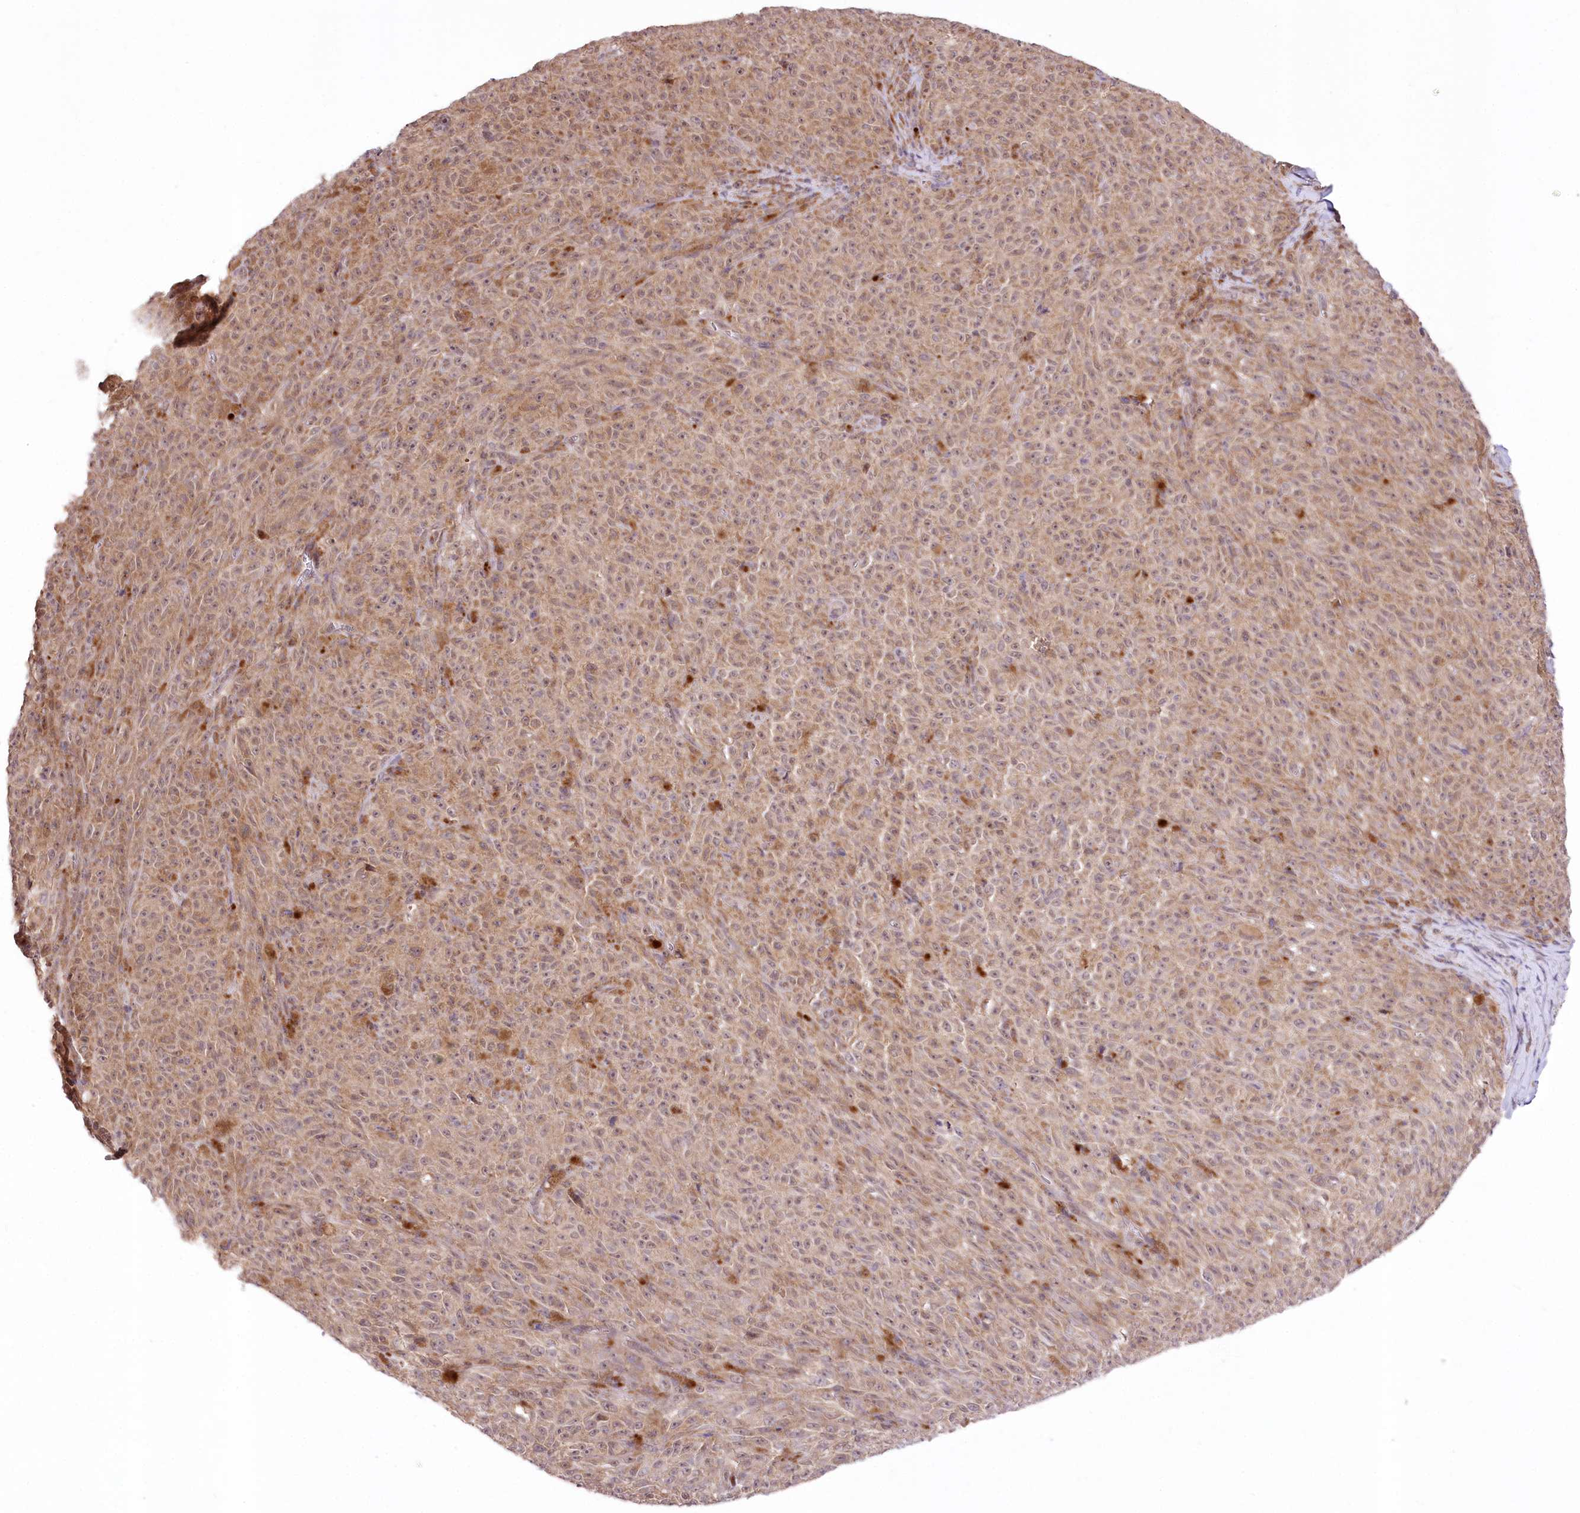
{"staining": {"intensity": "weak", "quantity": ">75%", "location": "cytoplasmic/membranous"}, "tissue": "melanoma", "cell_type": "Tumor cells", "image_type": "cancer", "snomed": [{"axis": "morphology", "description": "Malignant melanoma, NOS"}, {"axis": "topography", "description": "Skin"}], "caption": "Immunohistochemistry (IHC) staining of melanoma, which demonstrates low levels of weak cytoplasmic/membranous staining in about >75% of tumor cells indicating weak cytoplasmic/membranous protein expression. The staining was performed using DAB (3,3'-diaminobenzidine) (brown) for protein detection and nuclei were counterstained in hematoxylin (blue).", "gene": "ZMAT2", "patient": {"sex": "female", "age": 82}}